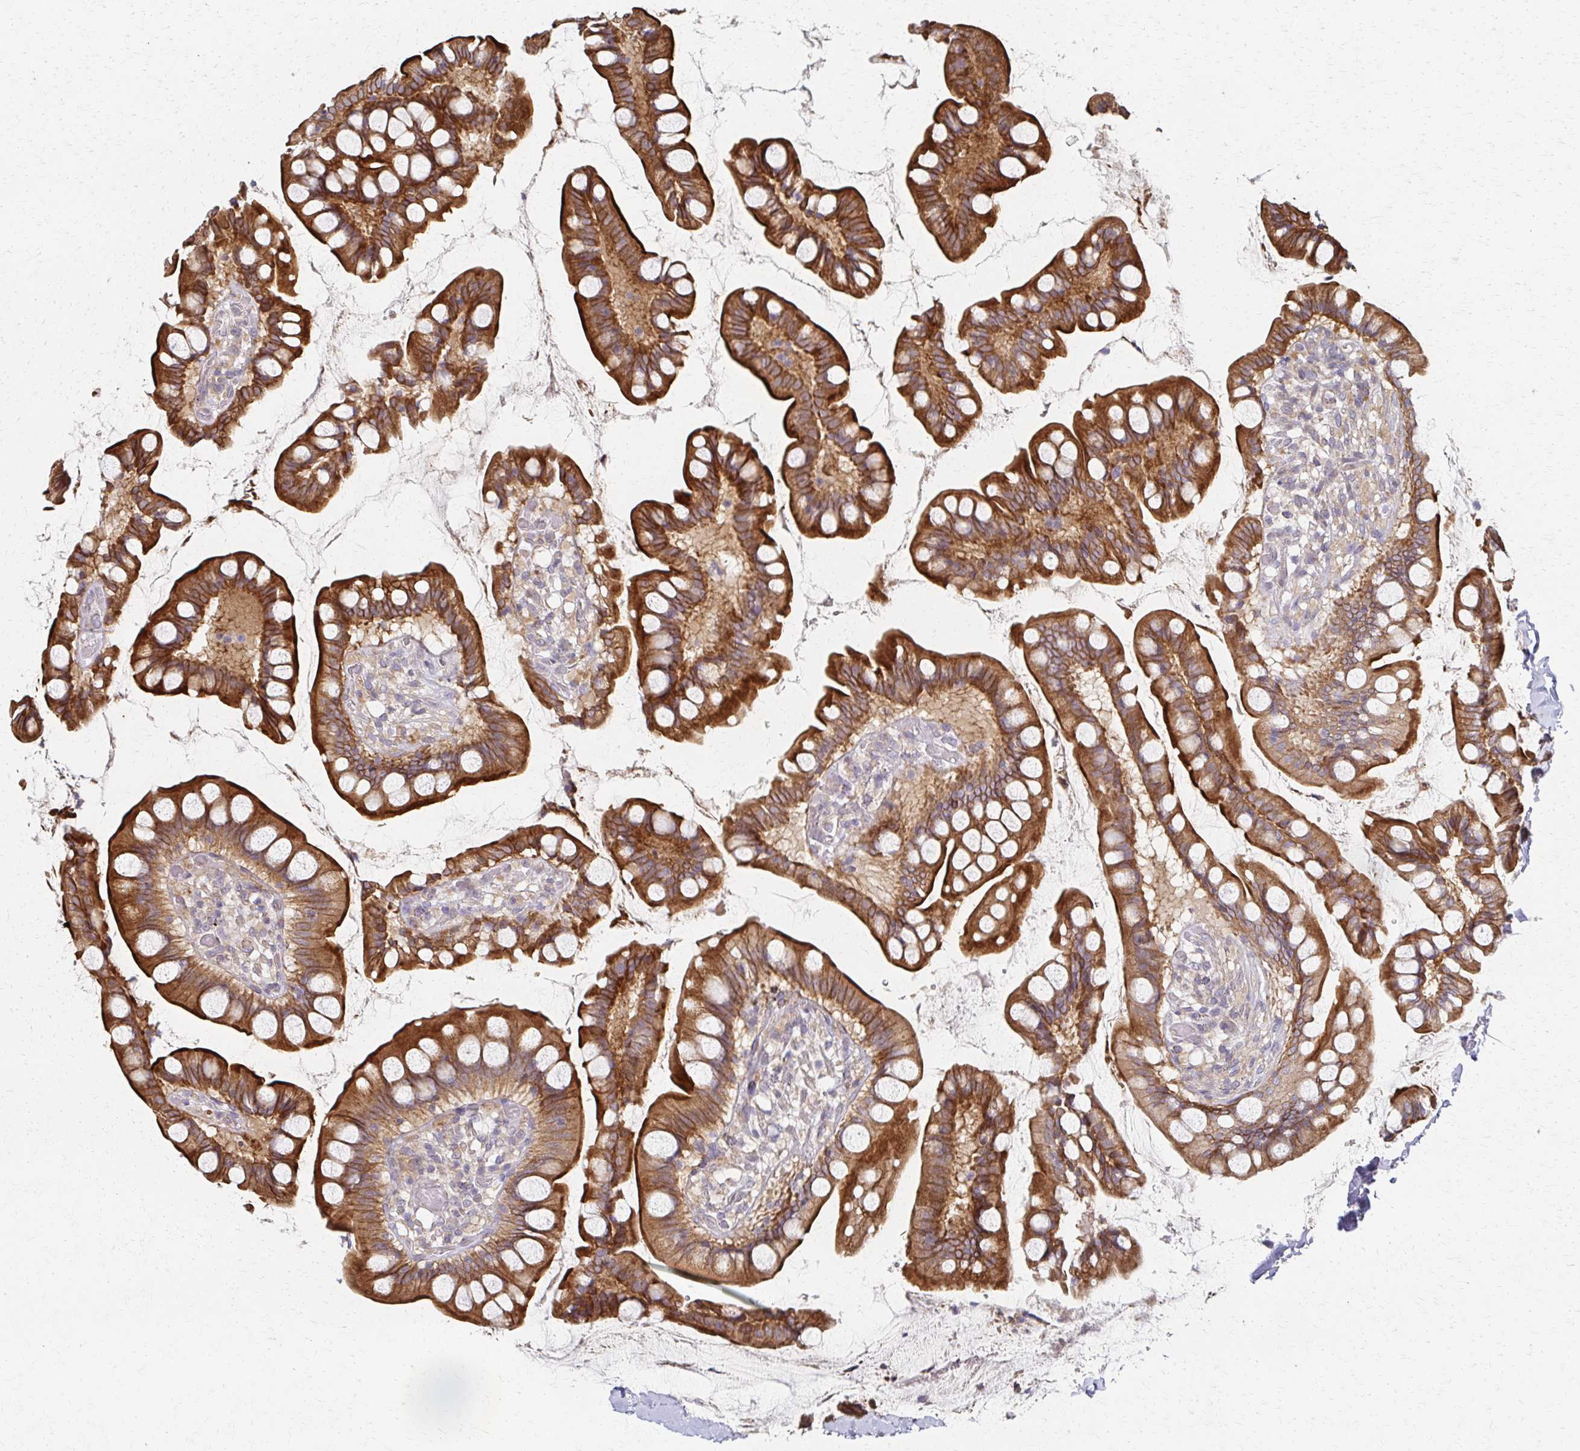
{"staining": {"intensity": "strong", "quantity": ">75%", "location": "cytoplasmic/membranous"}, "tissue": "small intestine", "cell_type": "Glandular cells", "image_type": "normal", "snomed": [{"axis": "morphology", "description": "Normal tissue, NOS"}, {"axis": "topography", "description": "Small intestine"}], "caption": "Protein staining of unremarkable small intestine displays strong cytoplasmic/membranous positivity in approximately >75% of glandular cells. The protein of interest is stained brown, and the nuclei are stained in blue (DAB IHC with brightfield microscopy, high magnification).", "gene": "EOLA1", "patient": {"sex": "male", "age": 70}}